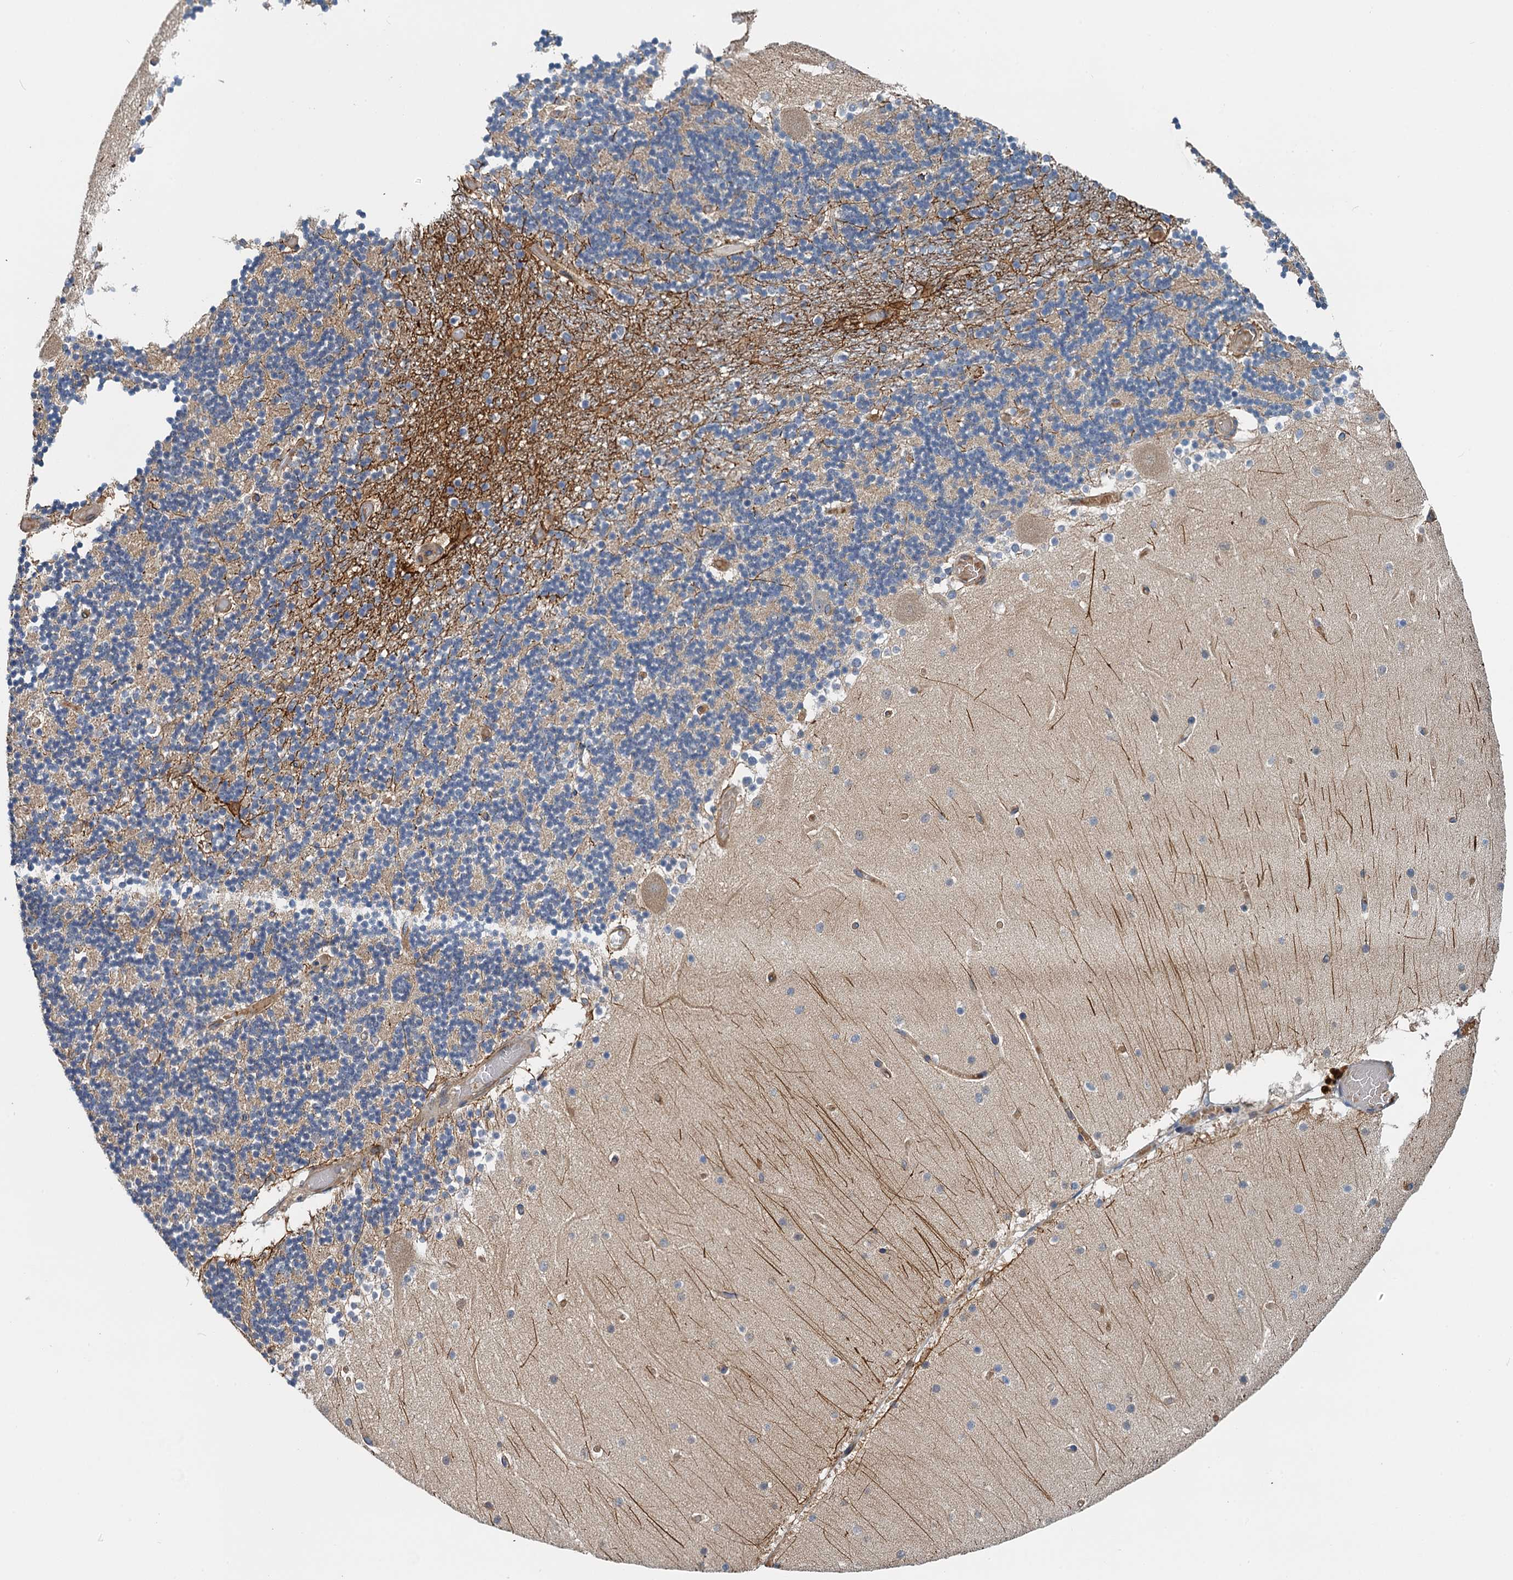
{"staining": {"intensity": "weak", "quantity": "<25%", "location": "cytoplasmic/membranous"}, "tissue": "cerebellum", "cell_type": "Cells in granular layer", "image_type": "normal", "snomed": [{"axis": "morphology", "description": "Normal tissue, NOS"}, {"axis": "topography", "description": "Cerebellum"}], "caption": "Image shows no protein staining in cells in granular layer of benign cerebellum. (DAB (3,3'-diaminobenzidine) IHC visualized using brightfield microscopy, high magnification).", "gene": "ROGDI", "patient": {"sex": "female", "age": 28}}